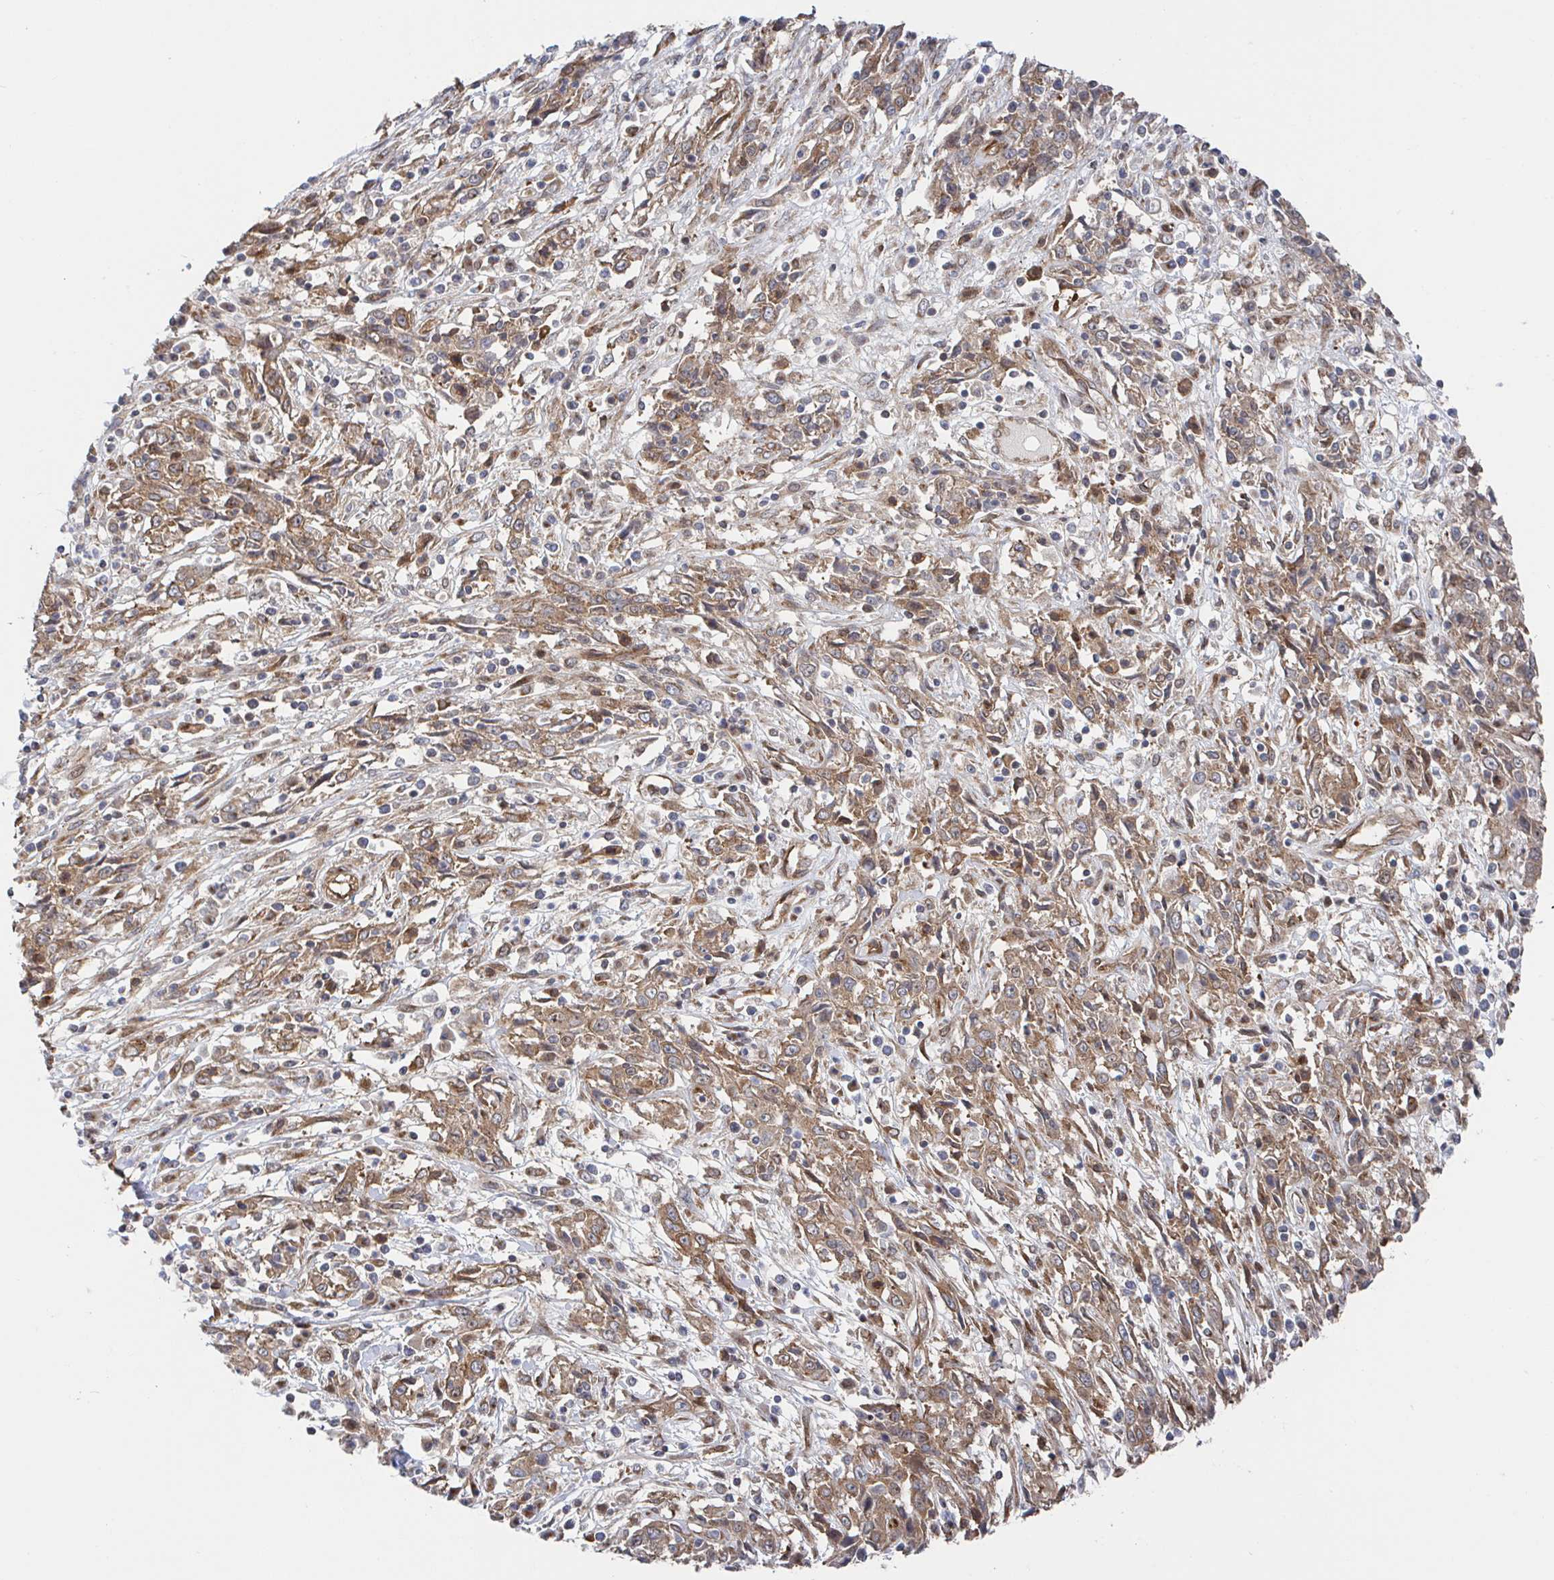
{"staining": {"intensity": "moderate", "quantity": ">75%", "location": "cytoplasmic/membranous"}, "tissue": "cervical cancer", "cell_type": "Tumor cells", "image_type": "cancer", "snomed": [{"axis": "morphology", "description": "Adenocarcinoma, NOS"}, {"axis": "topography", "description": "Cervix"}], "caption": "Immunohistochemistry (IHC) (DAB) staining of human cervical adenocarcinoma demonstrates moderate cytoplasmic/membranous protein expression in about >75% of tumor cells.", "gene": "DVL3", "patient": {"sex": "female", "age": 40}}